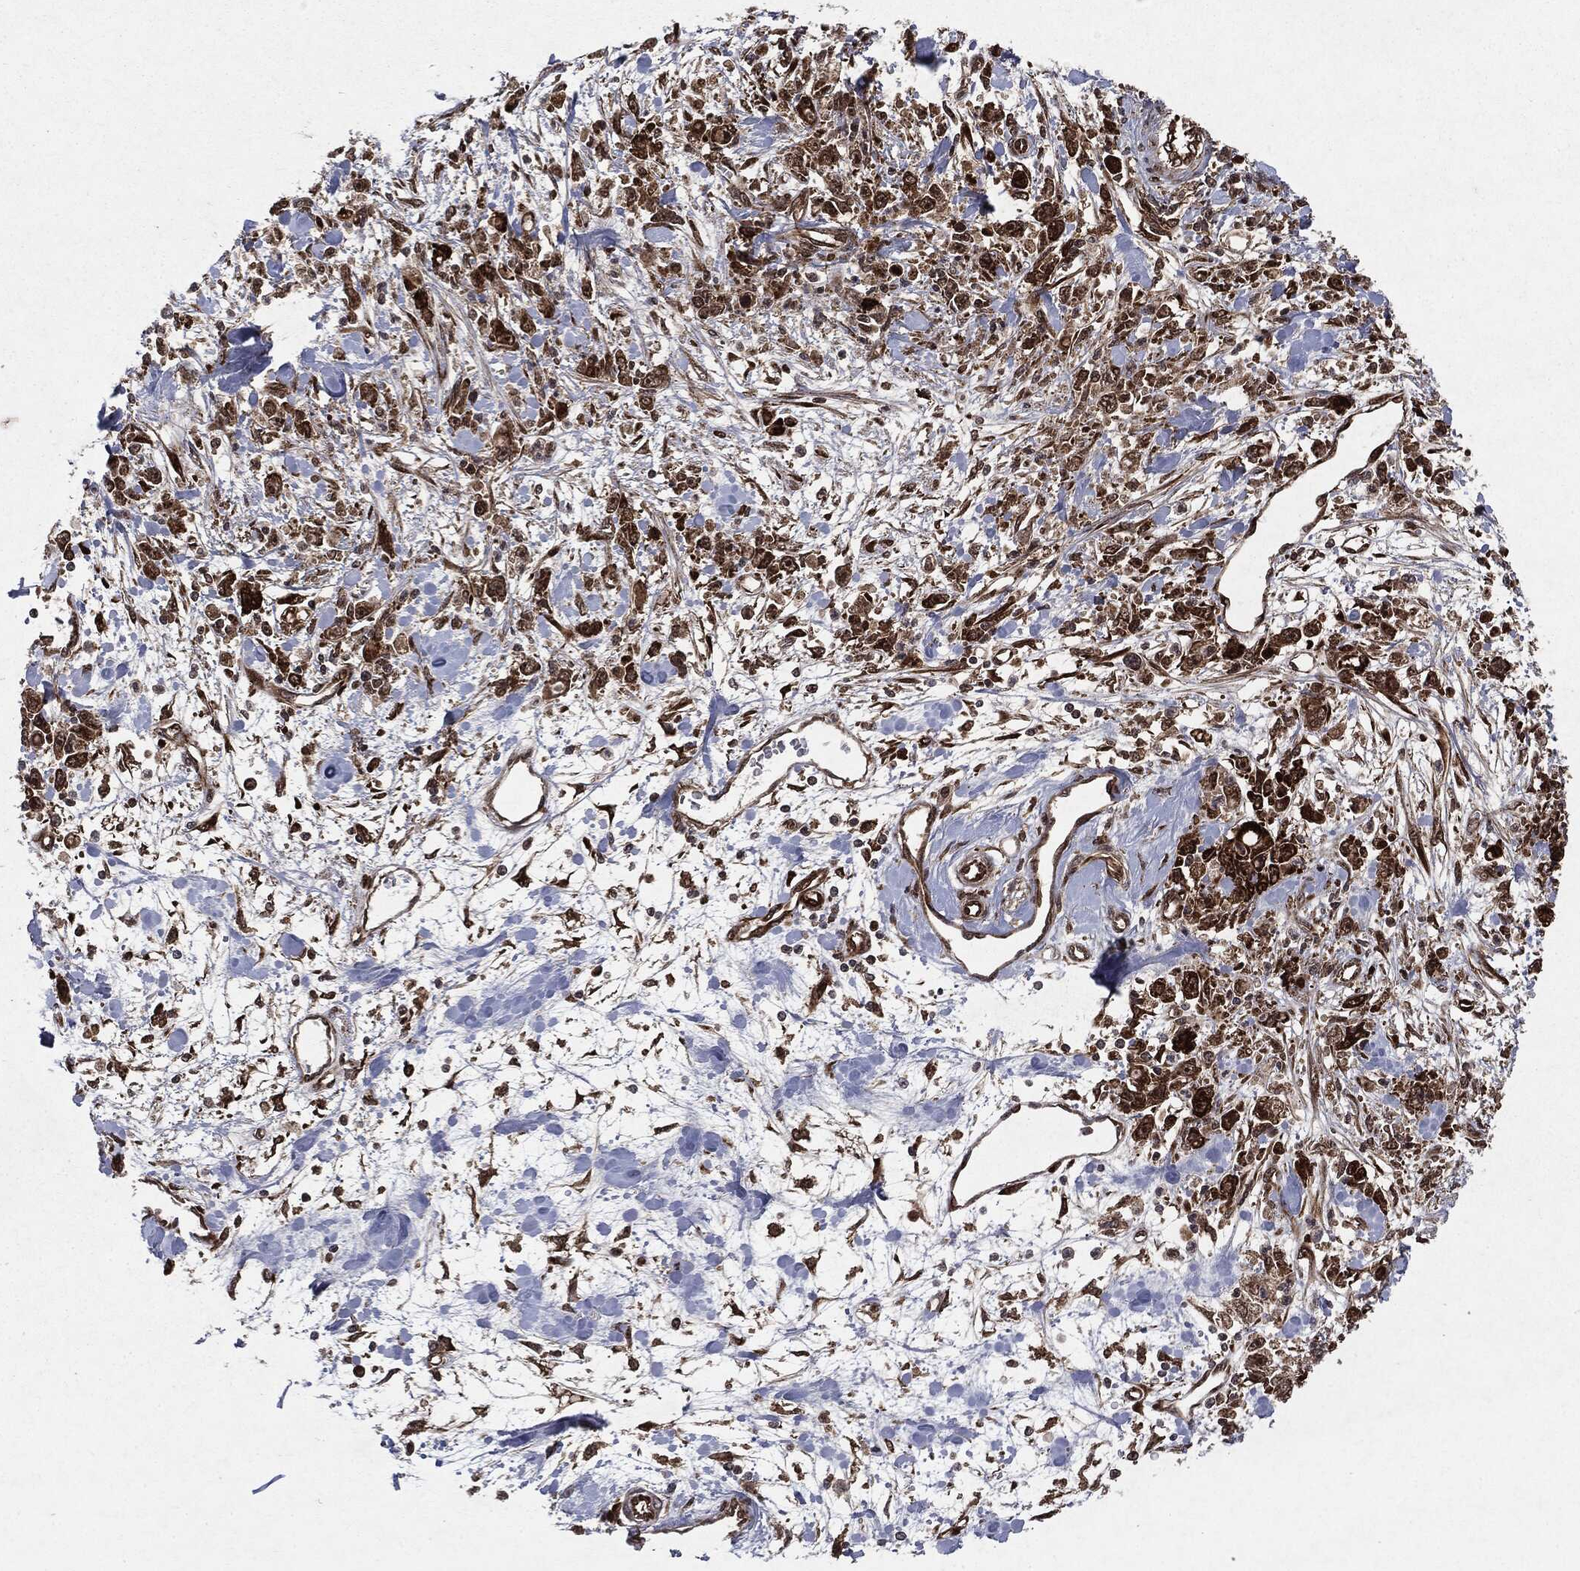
{"staining": {"intensity": "strong", "quantity": ">75%", "location": "cytoplasmic/membranous"}, "tissue": "stomach cancer", "cell_type": "Tumor cells", "image_type": "cancer", "snomed": [{"axis": "morphology", "description": "Adenocarcinoma, NOS"}, {"axis": "topography", "description": "Stomach"}], "caption": "Approximately >75% of tumor cells in human stomach cancer demonstrate strong cytoplasmic/membranous protein staining as visualized by brown immunohistochemical staining.", "gene": "OTUB1", "patient": {"sex": "female", "age": 59}}